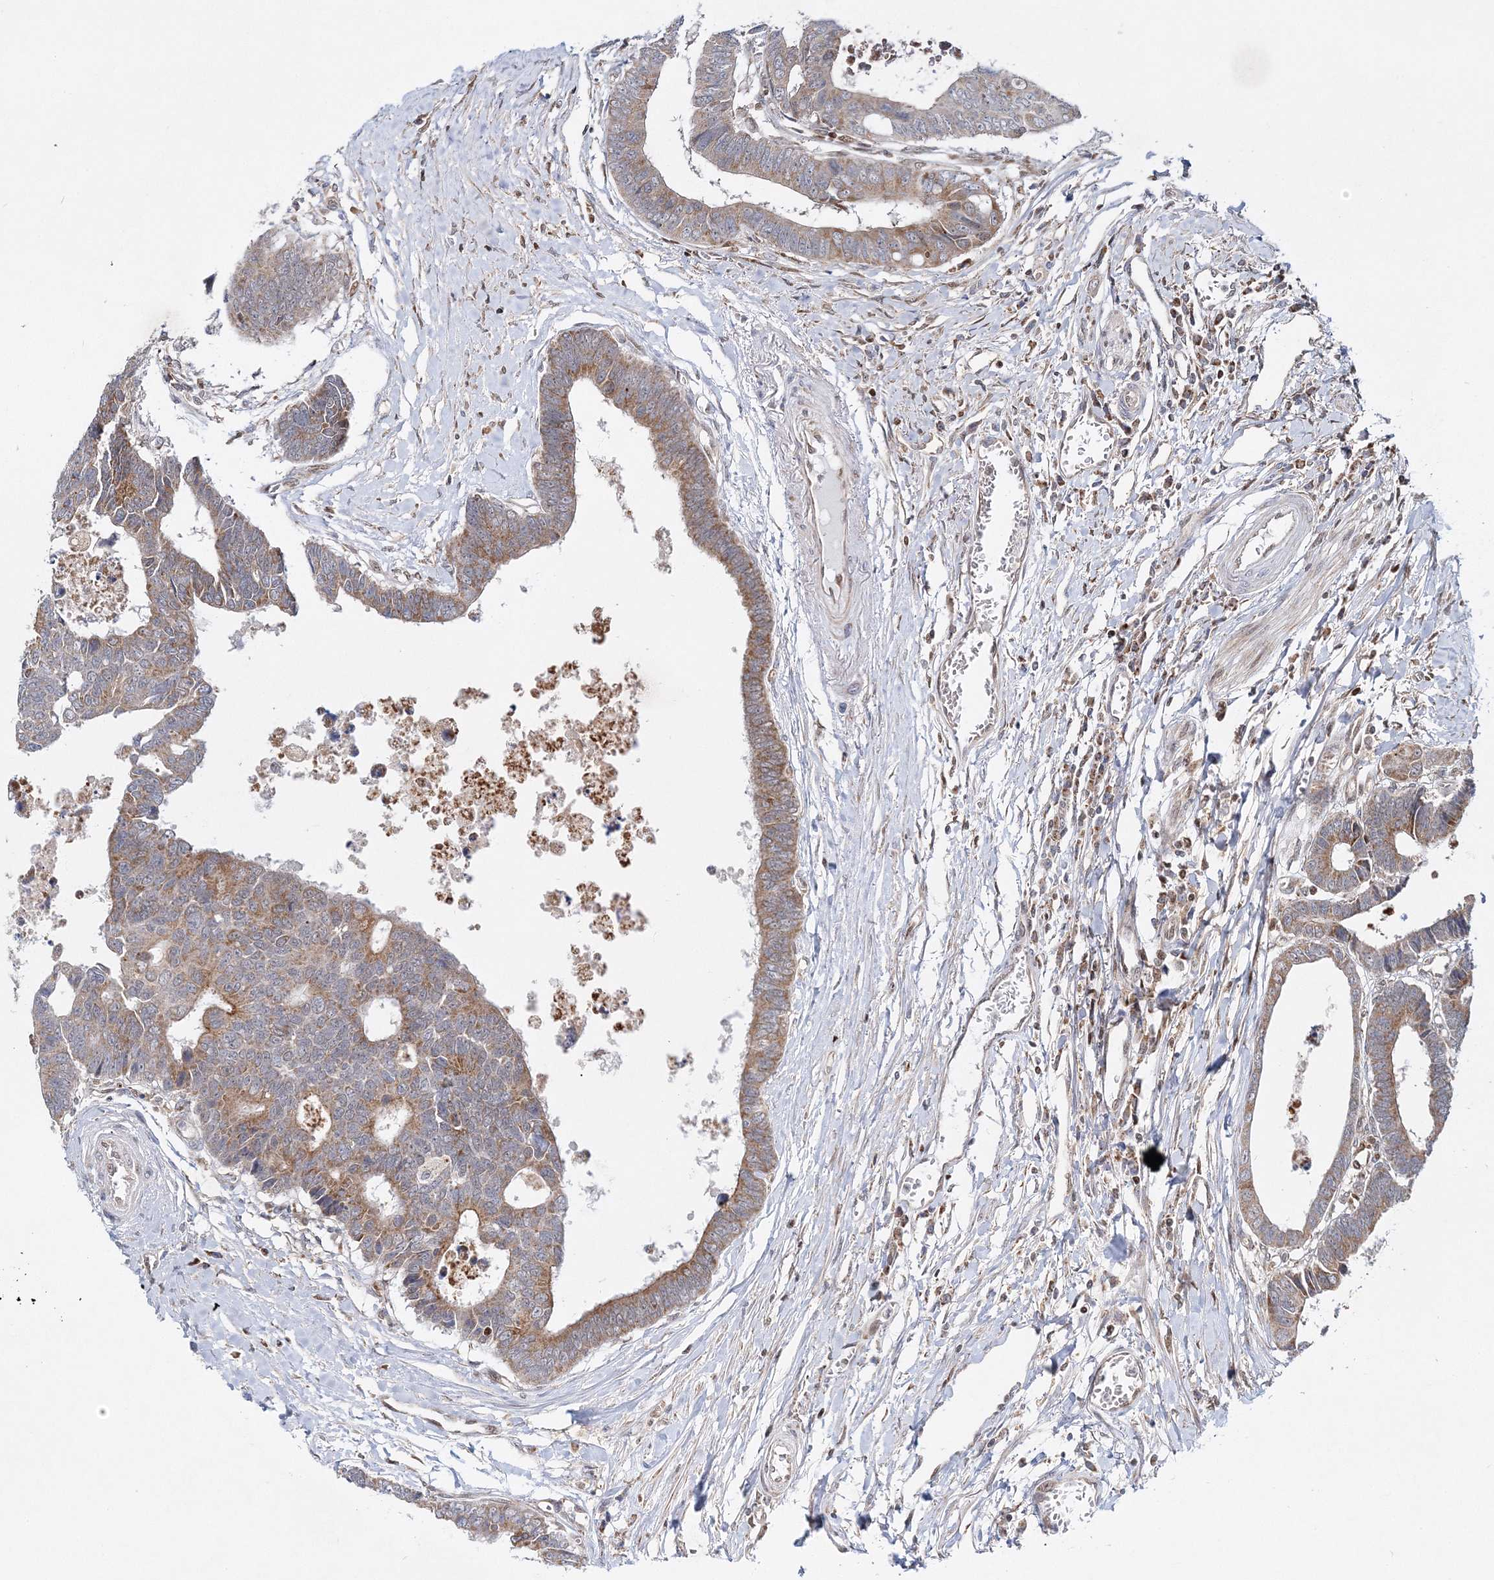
{"staining": {"intensity": "moderate", "quantity": ">75%", "location": "cytoplasmic/membranous"}, "tissue": "colorectal cancer", "cell_type": "Tumor cells", "image_type": "cancer", "snomed": [{"axis": "morphology", "description": "Adenocarcinoma, NOS"}, {"axis": "topography", "description": "Rectum"}], "caption": "Immunohistochemistry image of colorectal adenocarcinoma stained for a protein (brown), which reveals medium levels of moderate cytoplasmic/membranous staining in about >75% of tumor cells.", "gene": "RAB11FIP2", "patient": {"sex": "male", "age": 84}}